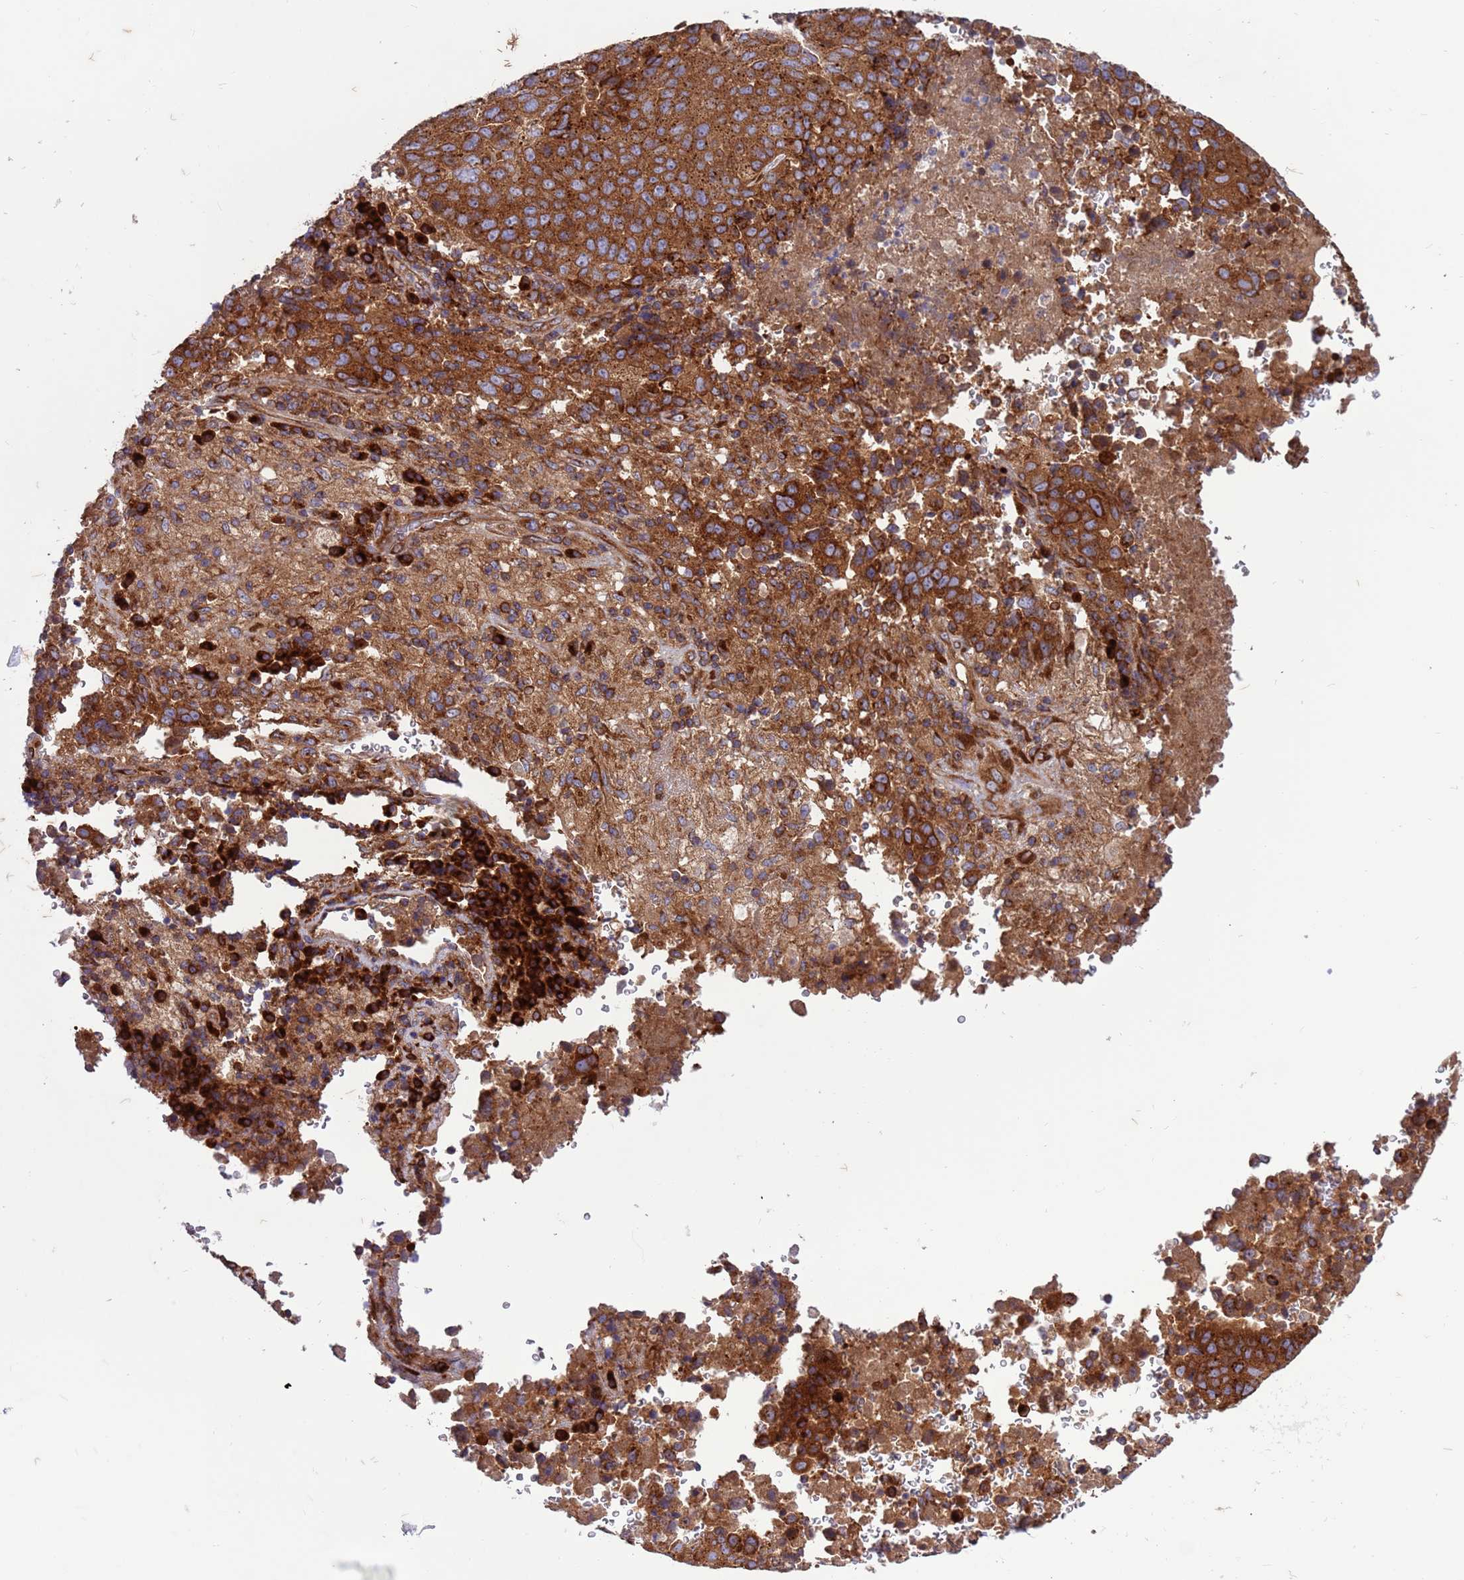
{"staining": {"intensity": "strong", "quantity": ">75%", "location": "cytoplasmic/membranous"}, "tissue": "lung cancer", "cell_type": "Tumor cells", "image_type": "cancer", "snomed": [{"axis": "morphology", "description": "Squamous cell carcinoma, NOS"}, {"axis": "topography", "description": "Lung"}], "caption": "Protein staining by immunohistochemistry exhibits strong cytoplasmic/membranous staining in approximately >75% of tumor cells in lung cancer. The protein is stained brown, and the nuclei are stained in blue (DAB IHC with brightfield microscopy, high magnification).", "gene": "ZC3HAV1", "patient": {"sex": "male", "age": 73}}